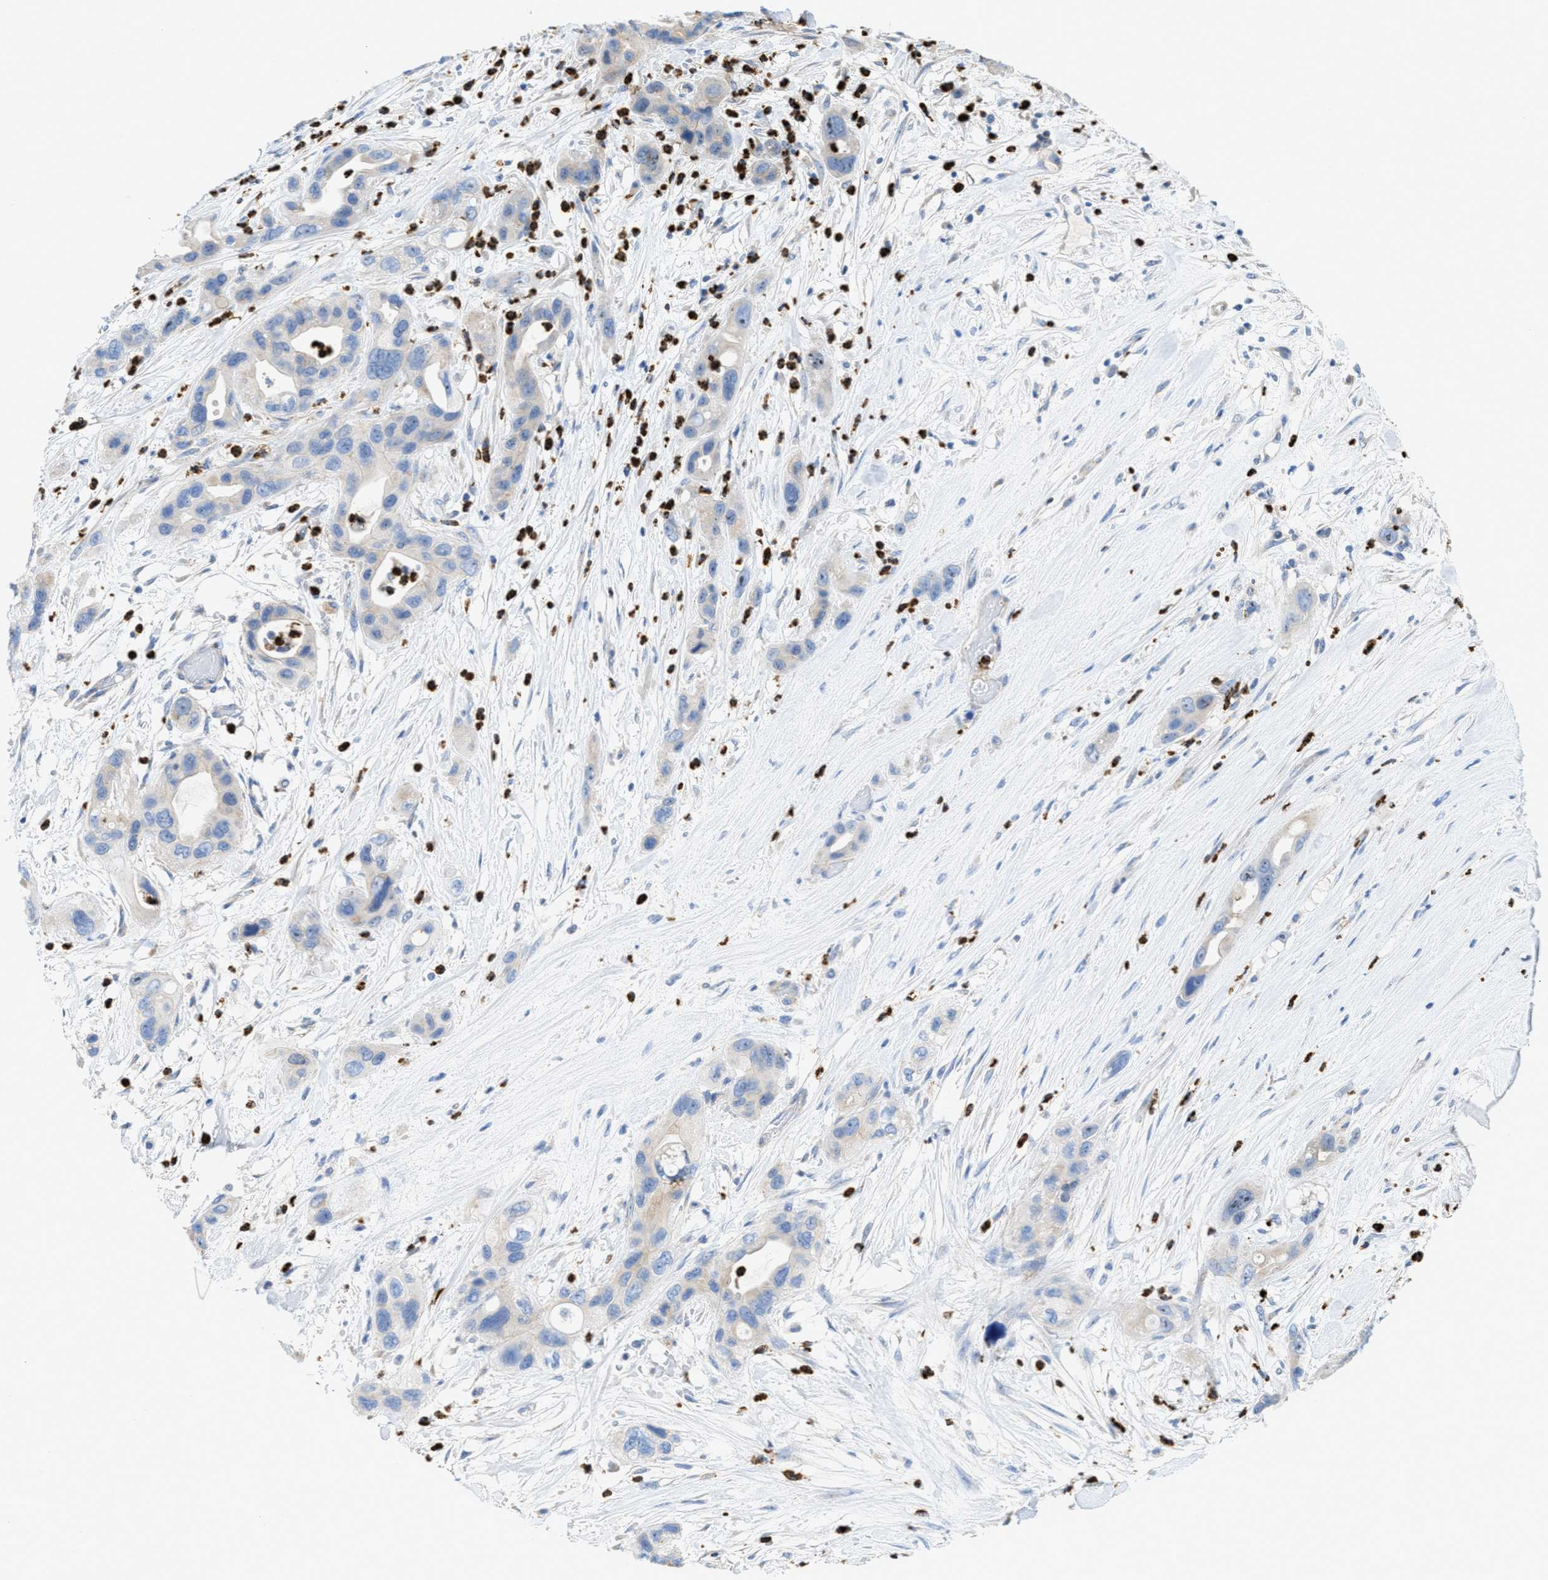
{"staining": {"intensity": "weak", "quantity": "<25%", "location": "nuclear"}, "tissue": "pancreatic cancer", "cell_type": "Tumor cells", "image_type": "cancer", "snomed": [{"axis": "morphology", "description": "Adenocarcinoma, NOS"}, {"axis": "topography", "description": "Pancreas"}], "caption": "Tumor cells are negative for brown protein staining in pancreatic cancer. (Brightfield microscopy of DAB immunohistochemistry at high magnification).", "gene": "CMTM1", "patient": {"sex": "female", "age": 71}}